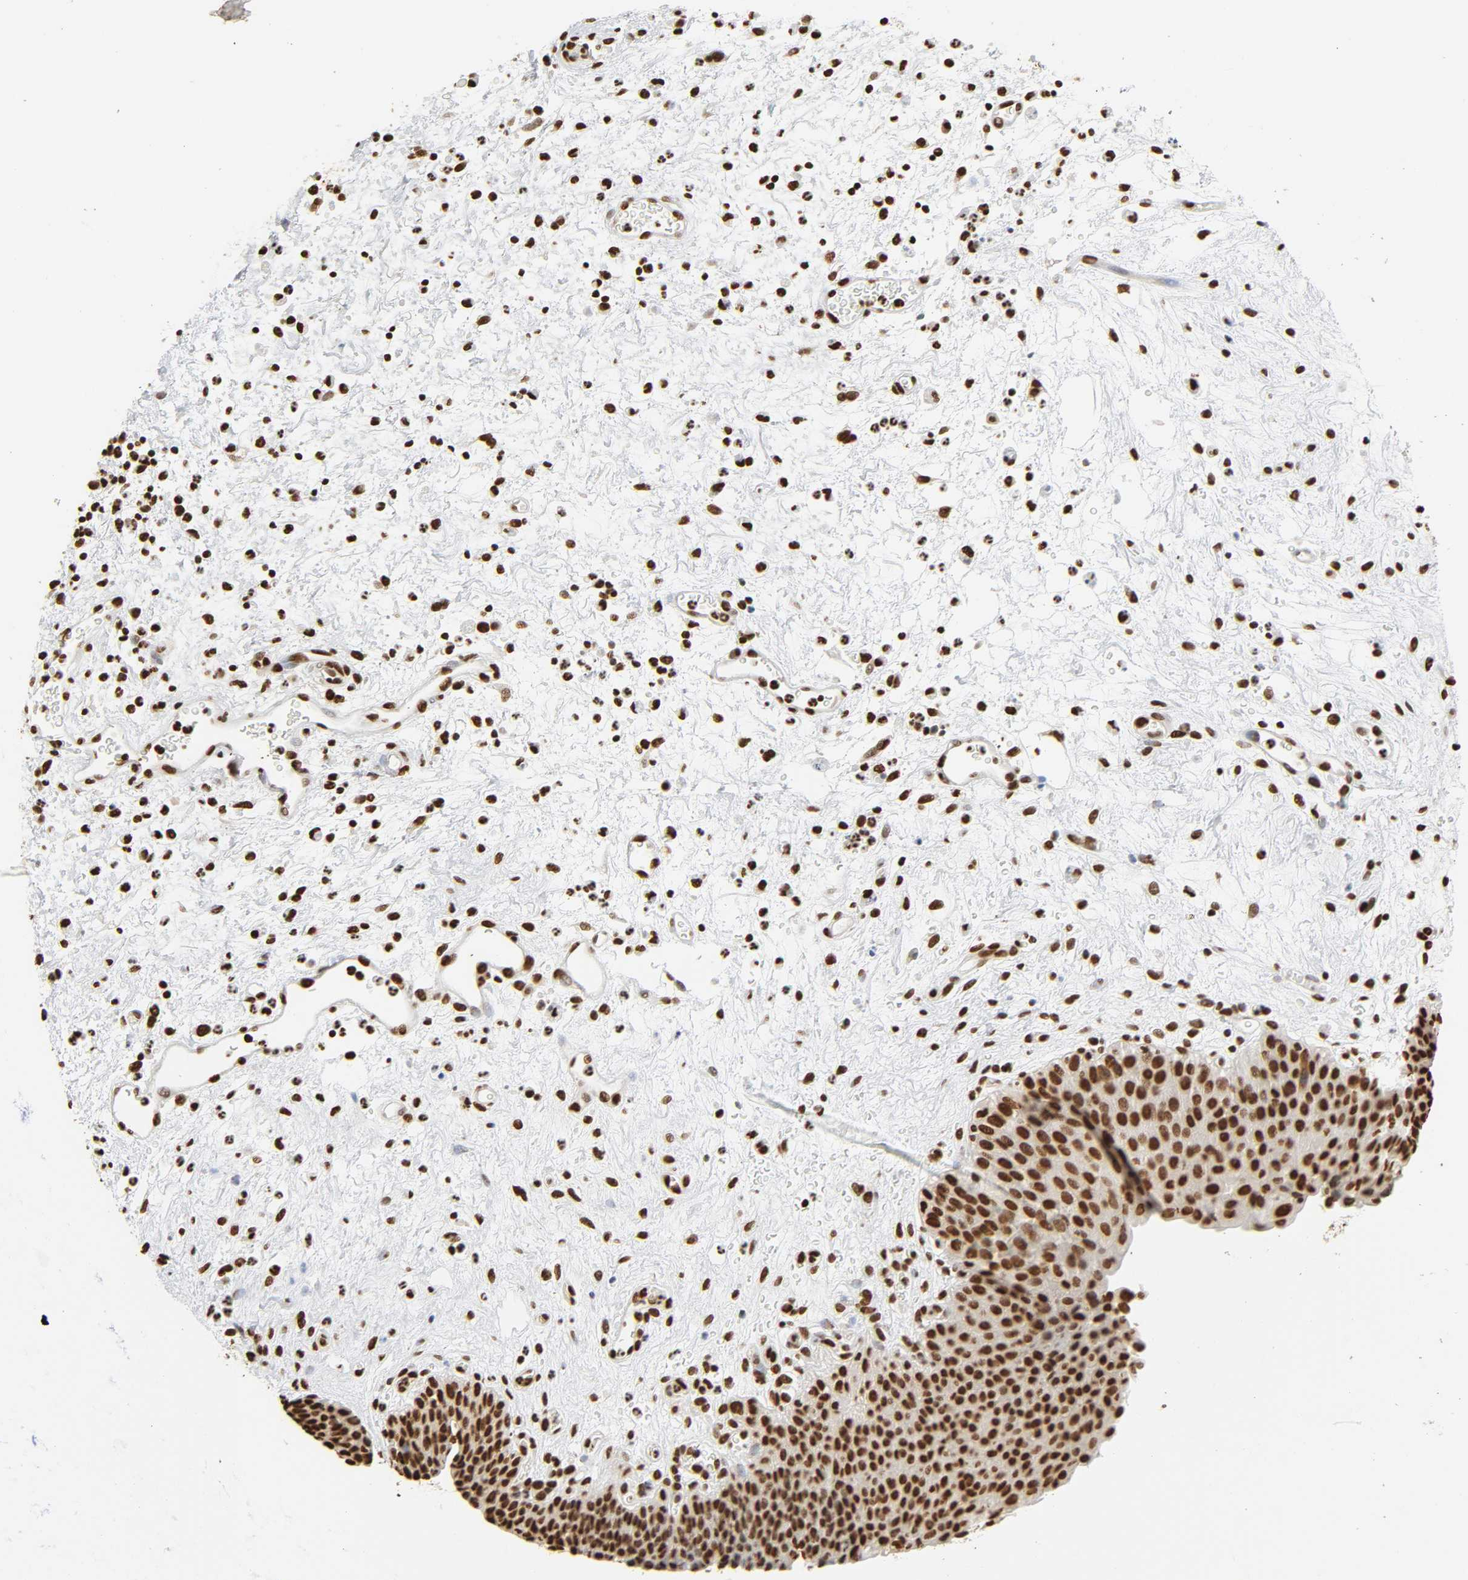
{"staining": {"intensity": "strong", "quantity": ">75%", "location": "nuclear"}, "tissue": "urinary bladder", "cell_type": "Urothelial cells", "image_type": "normal", "snomed": [{"axis": "morphology", "description": "Normal tissue, NOS"}, {"axis": "morphology", "description": "Dysplasia, NOS"}, {"axis": "topography", "description": "Urinary bladder"}], "caption": "Immunohistochemical staining of benign urinary bladder reveals strong nuclear protein expression in about >75% of urothelial cells.", "gene": "HNRNPC", "patient": {"sex": "male", "age": 35}}